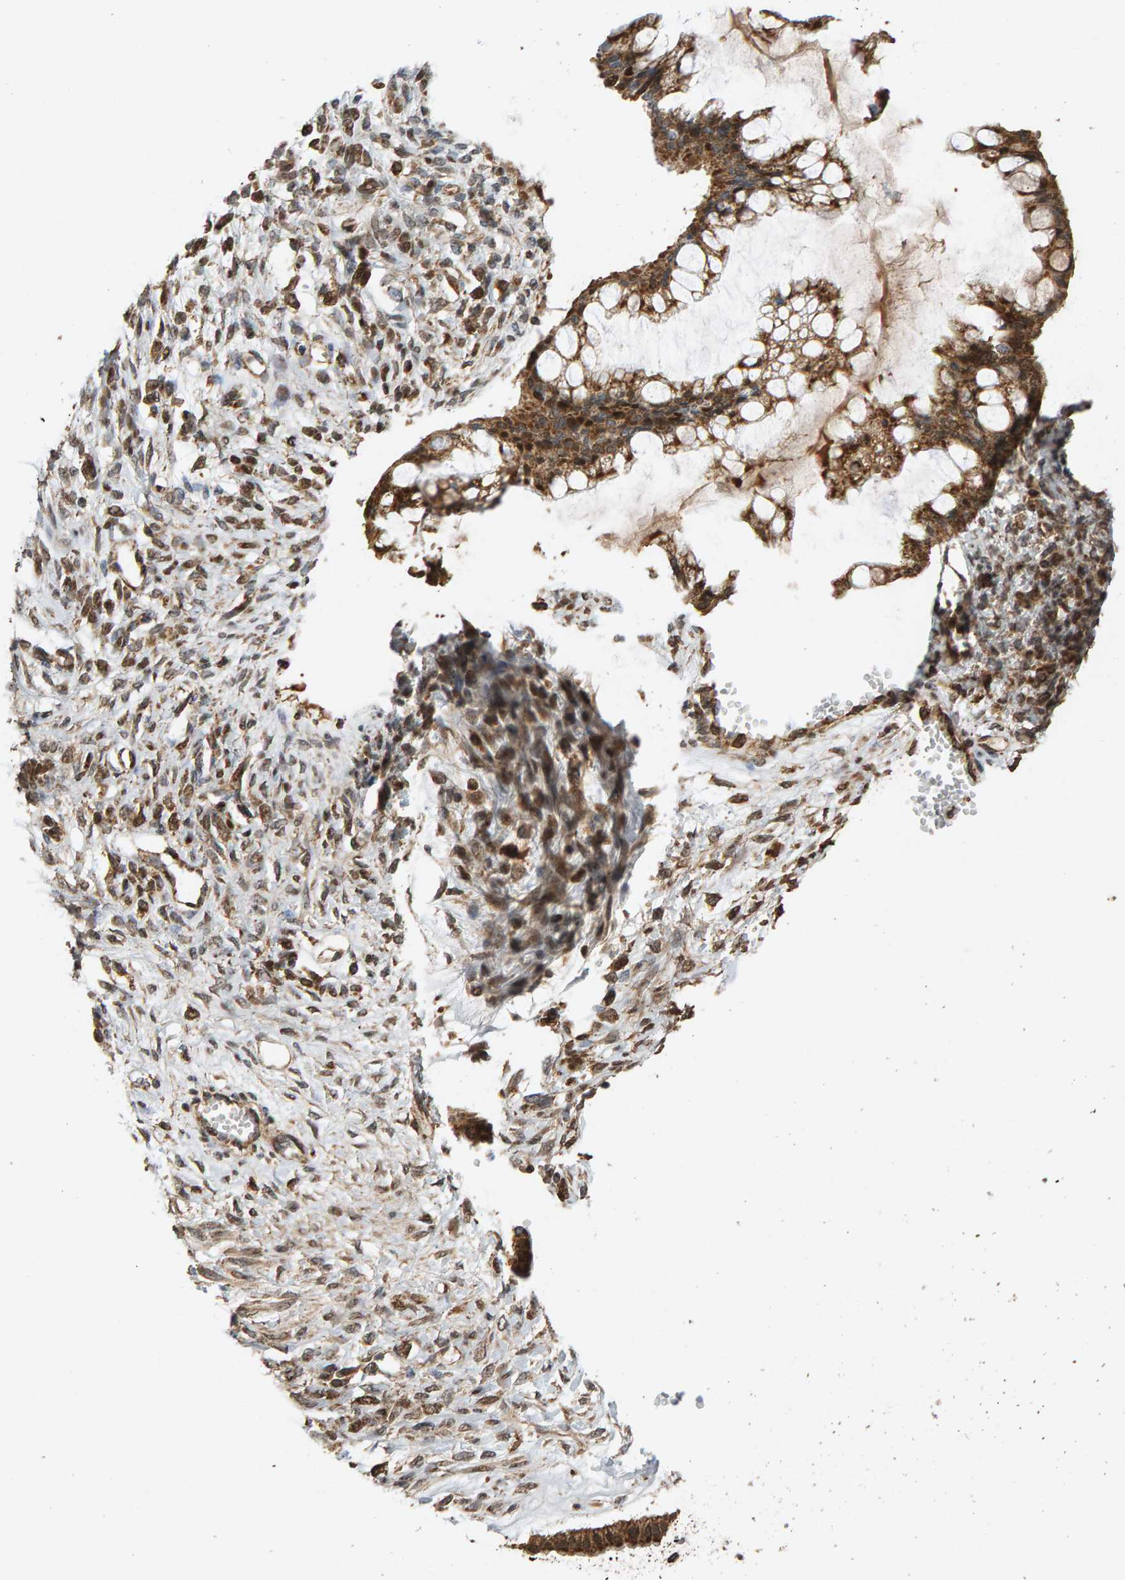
{"staining": {"intensity": "strong", "quantity": ">75%", "location": "cytoplasmic/membranous"}, "tissue": "ovarian cancer", "cell_type": "Tumor cells", "image_type": "cancer", "snomed": [{"axis": "morphology", "description": "Cystadenocarcinoma, mucinous, NOS"}, {"axis": "topography", "description": "Ovary"}], "caption": "Immunohistochemical staining of ovarian cancer (mucinous cystadenocarcinoma) exhibits strong cytoplasmic/membranous protein positivity in approximately >75% of tumor cells.", "gene": "GSTK1", "patient": {"sex": "female", "age": 73}}